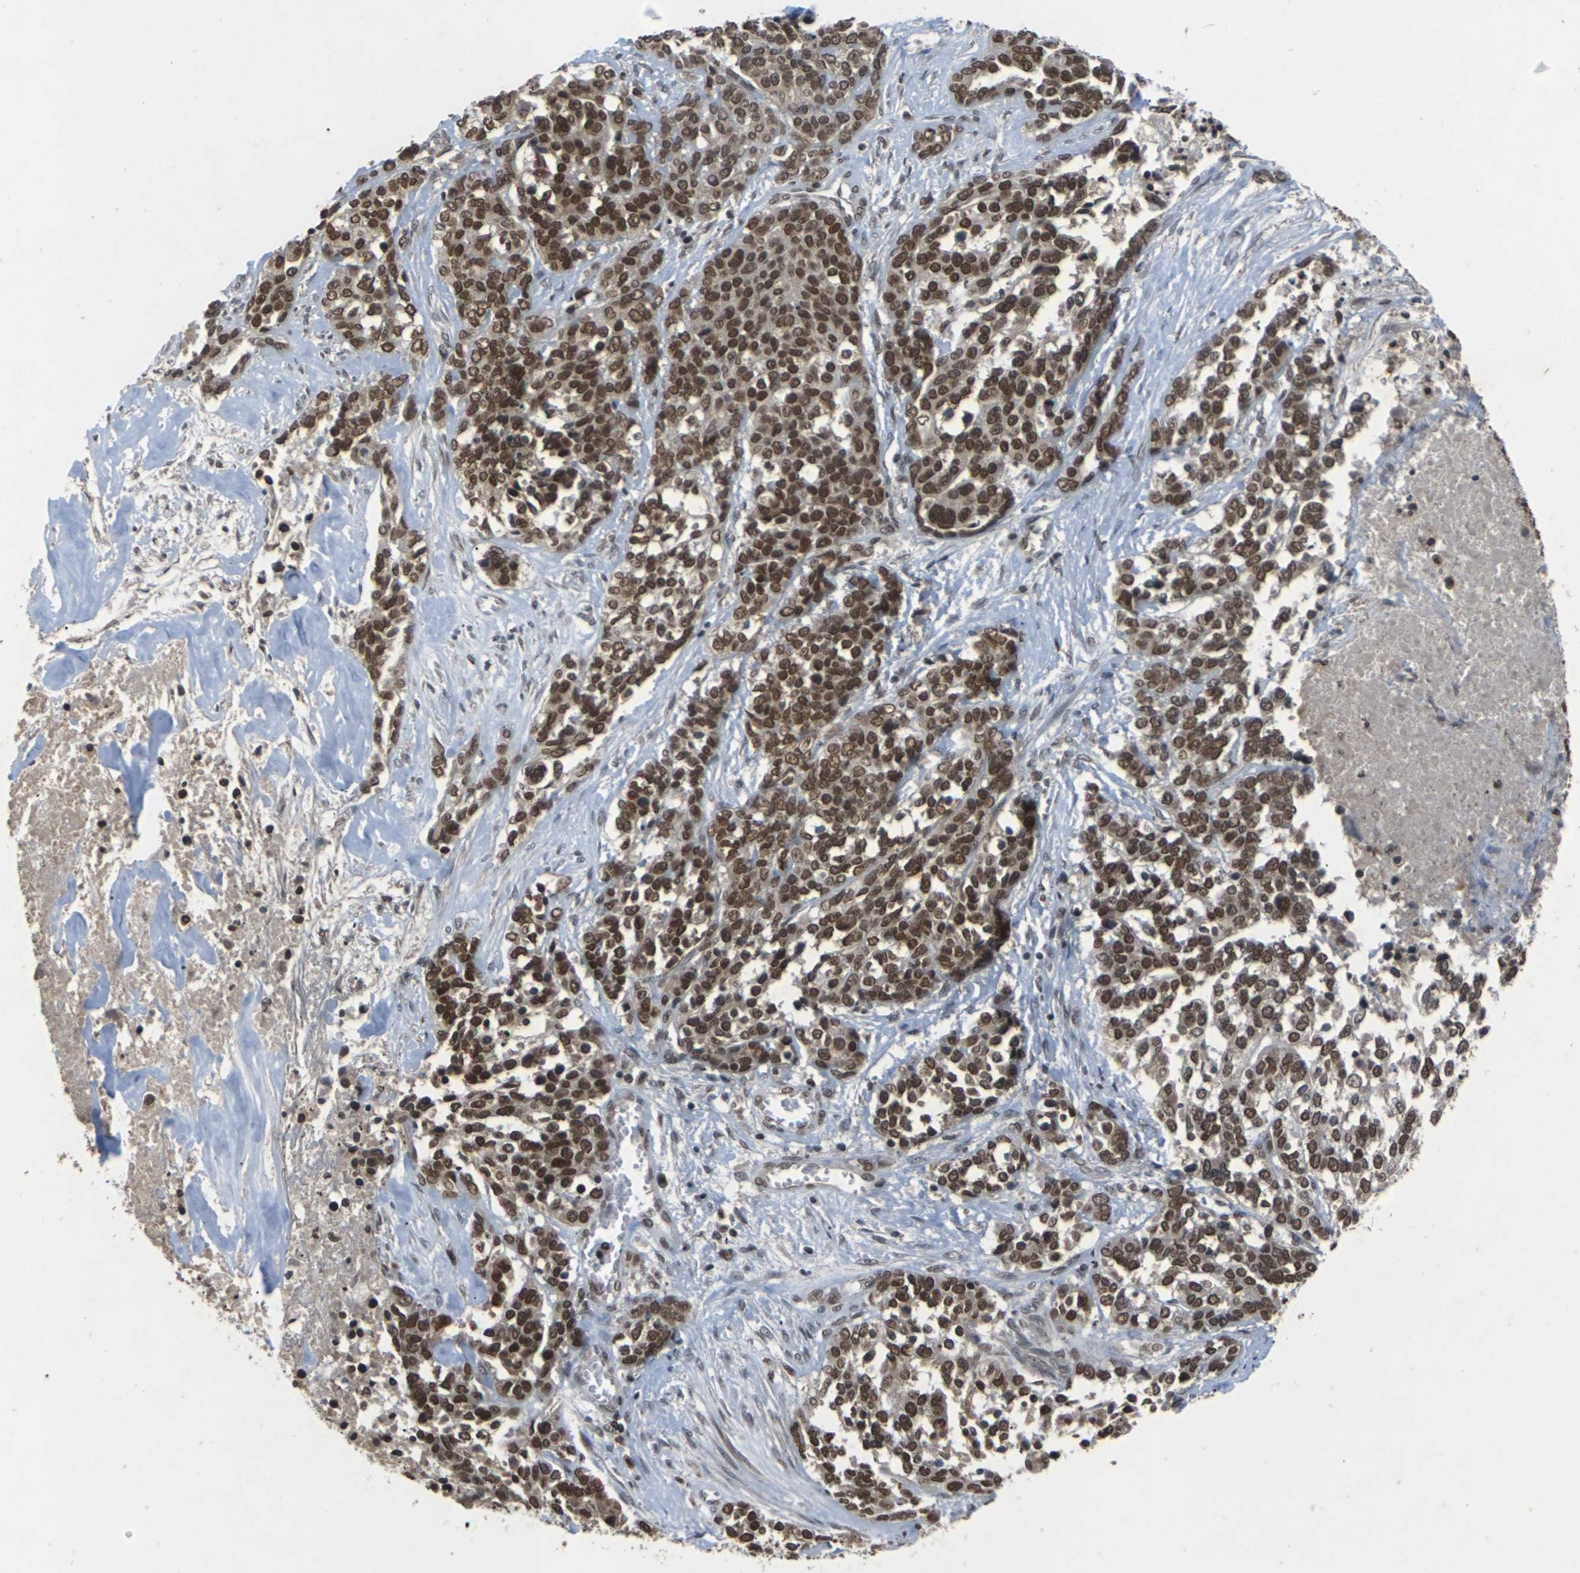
{"staining": {"intensity": "strong", "quantity": ">75%", "location": "nuclear"}, "tissue": "ovarian cancer", "cell_type": "Tumor cells", "image_type": "cancer", "snomed": [{"axis": "morphology", "description": "Cystadenocarcinoma, serous, NOS"}, {"axis": "topography", "description": "Ovary"}], "caption": "Protein expression analysis of ovarian serous cystadenocarcinoma exhibits strong nuclear expression in approximately >75% of tumor cells.", "gene": "NELFA", "patient": {"sex": "female", "age": 44}}